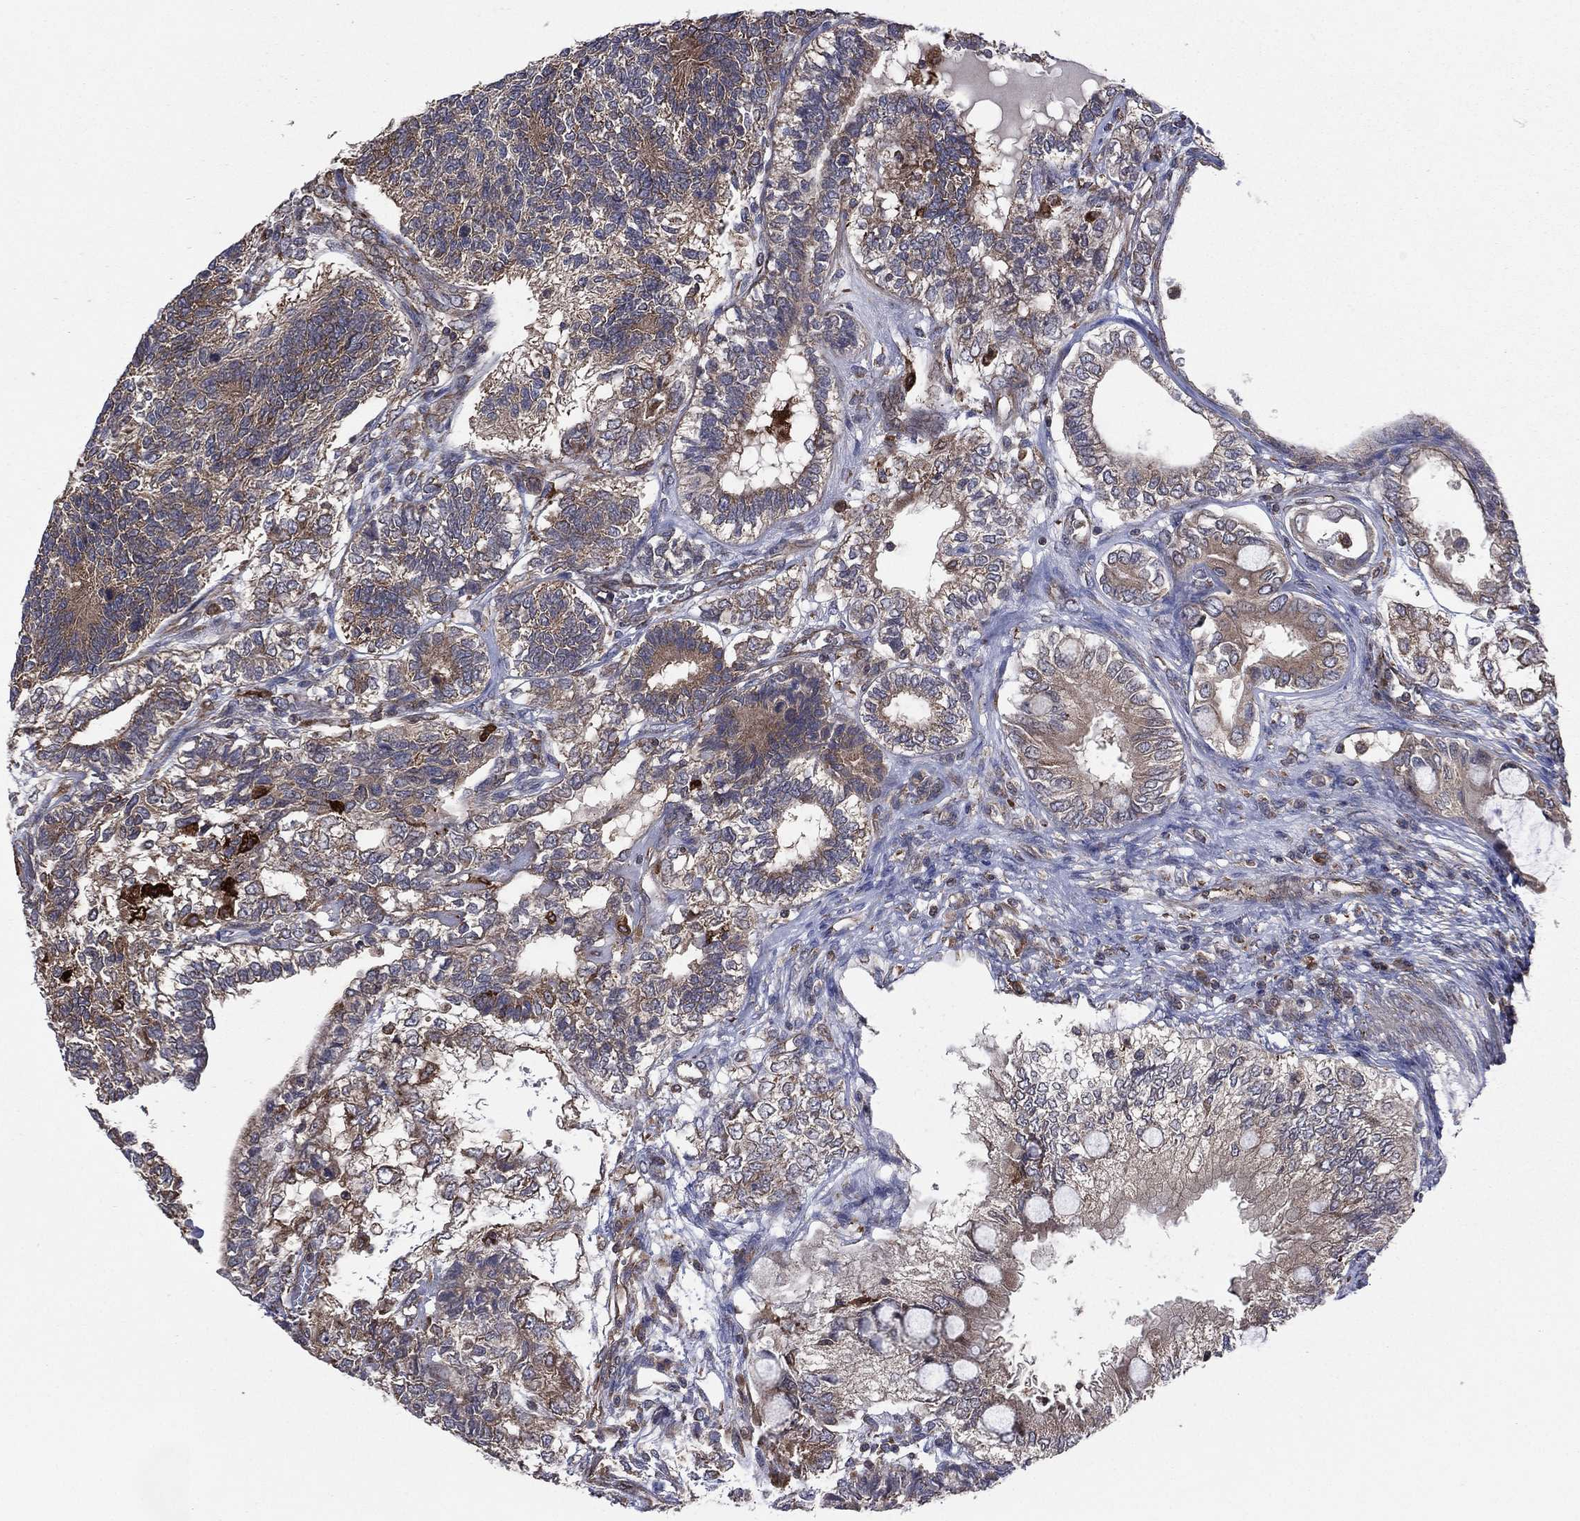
{"staining": {"intensity": "moderate", "quantity": "<25%", "location": "cytoplasmic/membranous"}, "tissue": "testis cancer", "cell_type": "Tumor cells", "image_type": "cancer", "snomed": [{"axis": "morphology", "description": "Seminoma, NOS"}, {"axis": "morphology", "description": "Carcinoma, Embryonal, NOS"}, {"axis": "topography", "description": "Testis"}], "caption": "Immunohistochemistry (IHC) micrograph of human testis cancer (embryonal carcinoma) stained for a protein (brown), which reveals low levels of moderate cytoplasmic/membranous expression in about <25% of tumor cells.", "gene": "C2orf76", "patient": {"sex": "male", "age": 41}}